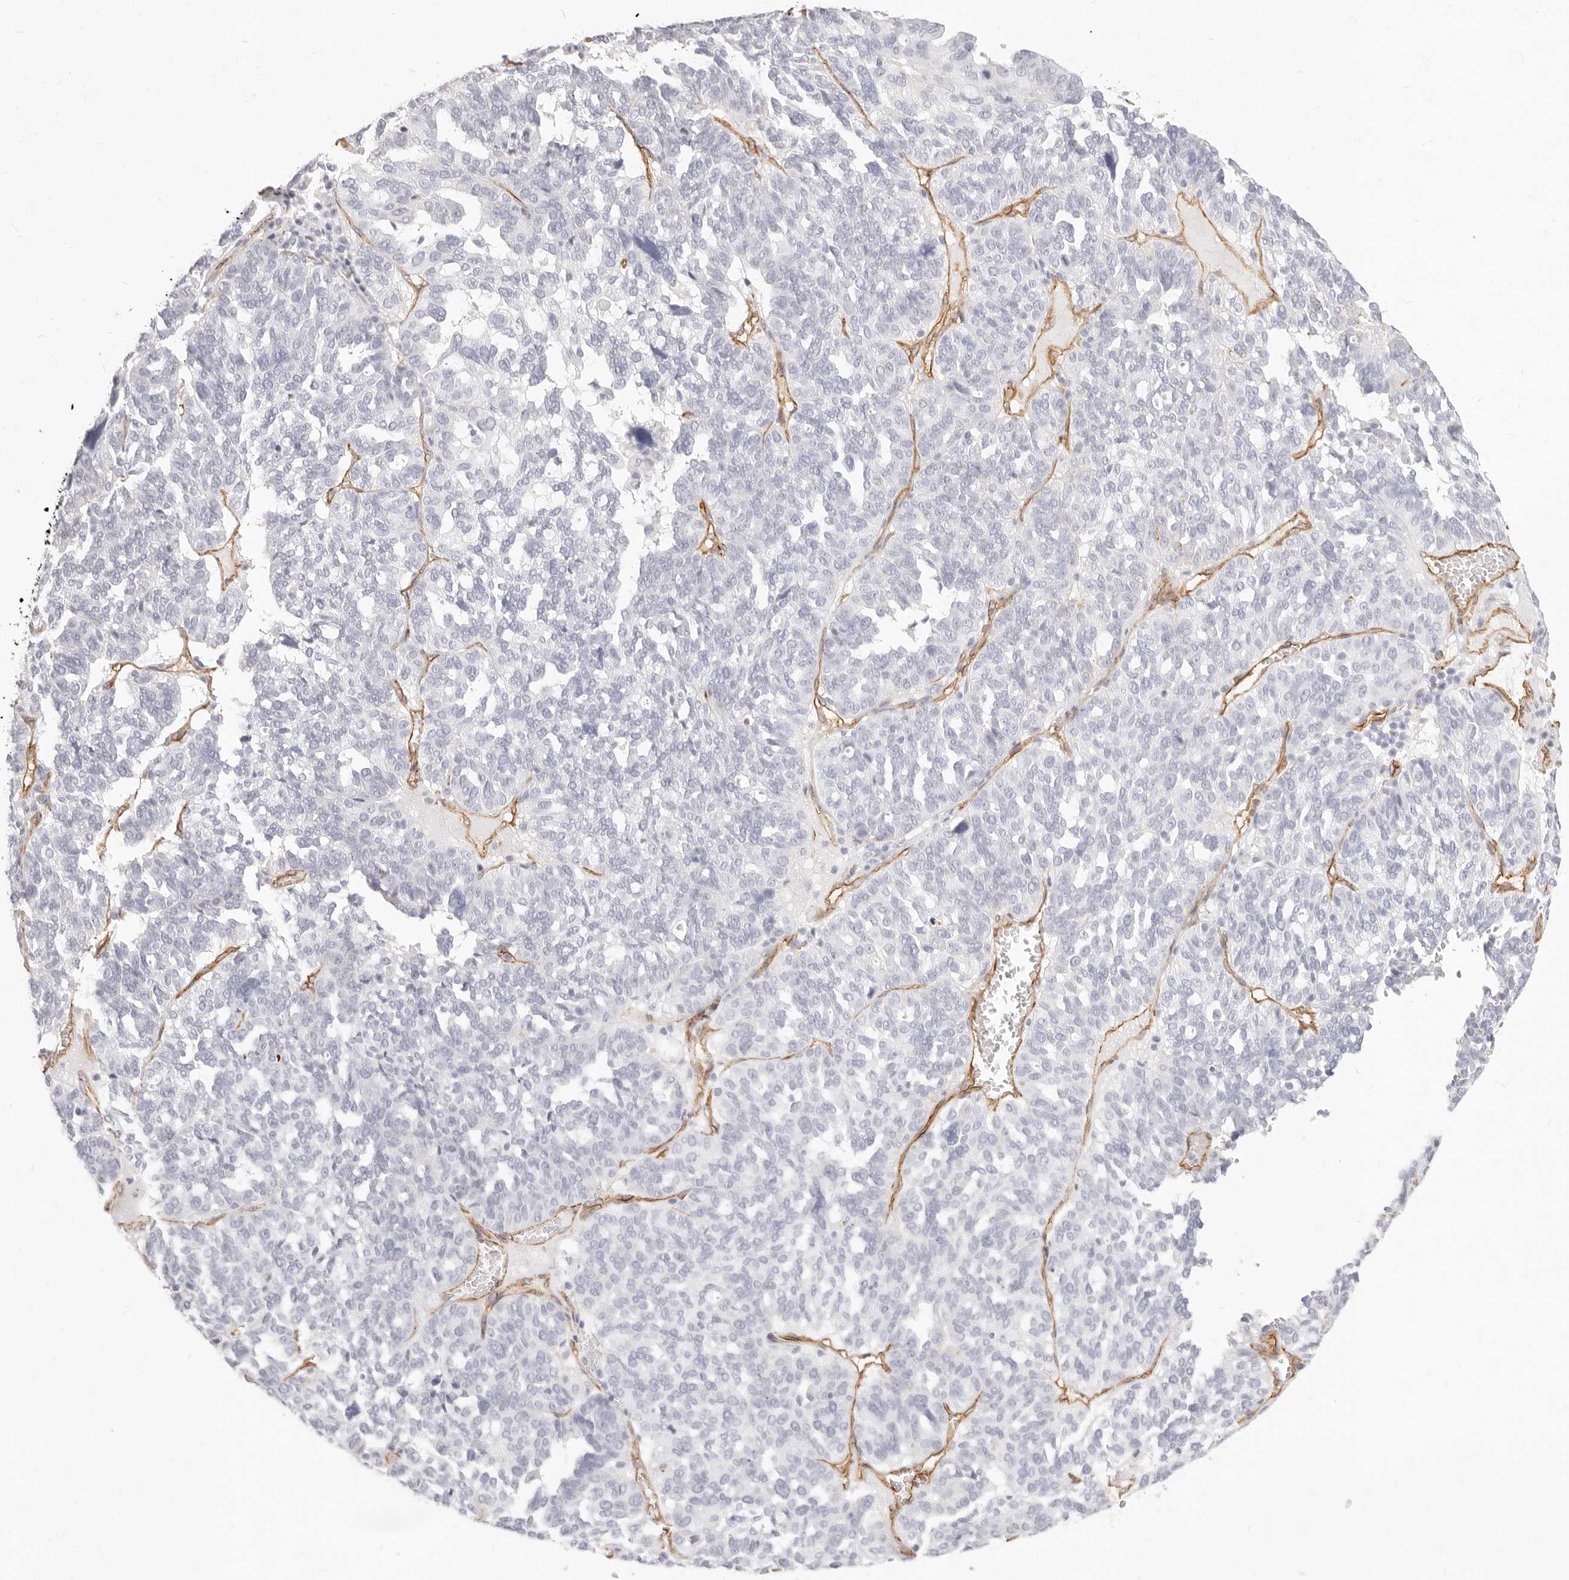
{"staining": {"intensity": "negative", "quantity": "none", "location": "none"}, "tissue": "ovarian cancer", "cell_type": "Tumor cells", "image_type": "cancer", "snomed": [{"axis": "morphology", "description": "Cystadenocarcinoma, serous, NOS"}, {"axis": "topography", "description": "Ovary"}], "caption": "Tumor cells are negative for protein expression in human serous cystadenocarcinoma (ovarian).", "gene": "NUS1", "patient": {"sex": "female", "age": 59}}